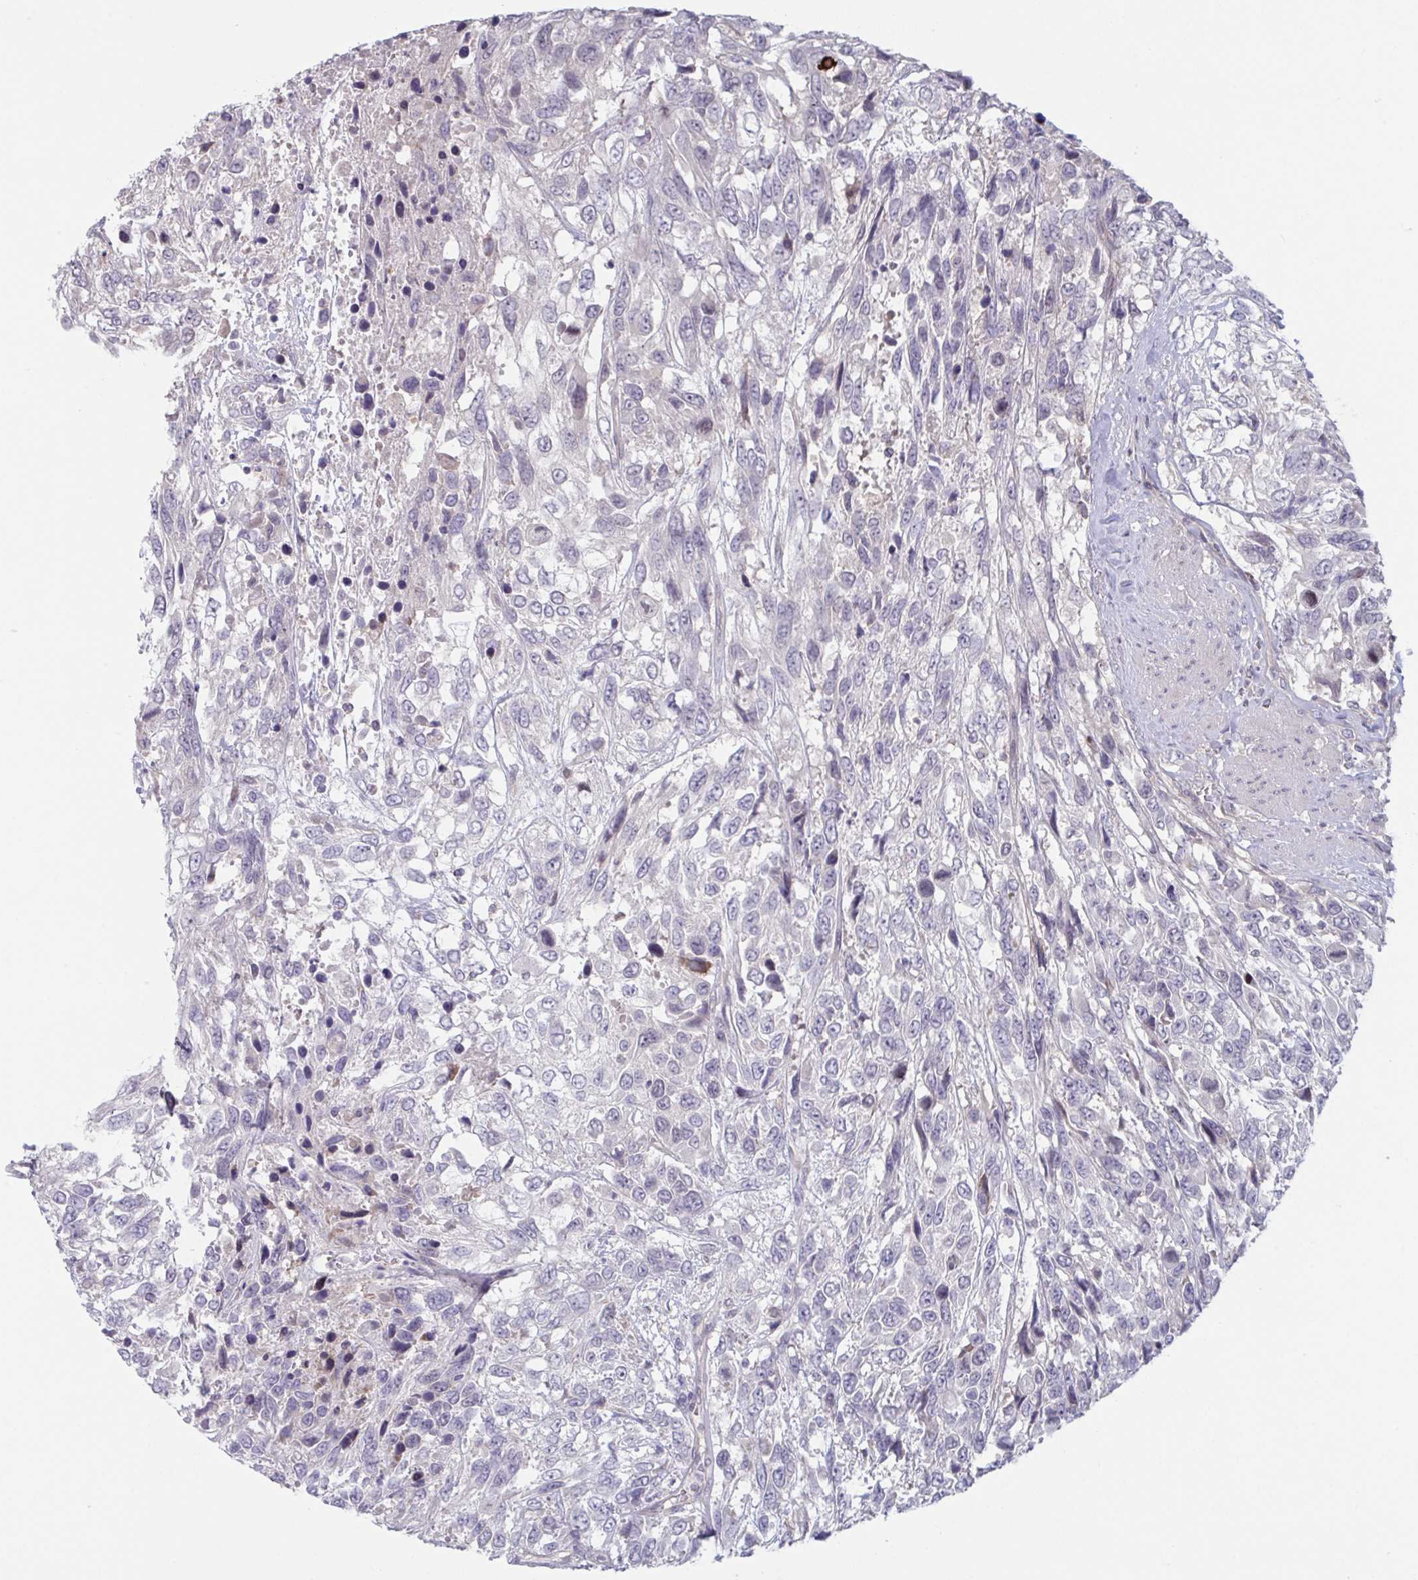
{"staining": {"intensity": "negative", "quantity": "none", "location": "none"}, "tissue": "urothelial cancer", "cell_type": "Tumor cells", "image_type": "cancer", "snomed": [{"axis": "morphology", "description": "Urothelial carcinoma, High grade"}, {"axis": "topography", "description": "Urinary bladder"}], "caption": "Immunohistochemistry (IHC) of human high-grade urothelial carcinoma shows no staining in tumor cells. (IHC, brightfield microscopy, high magnification).", "gene": "STK26", "patient": {"sex": "female", "age": 70}}